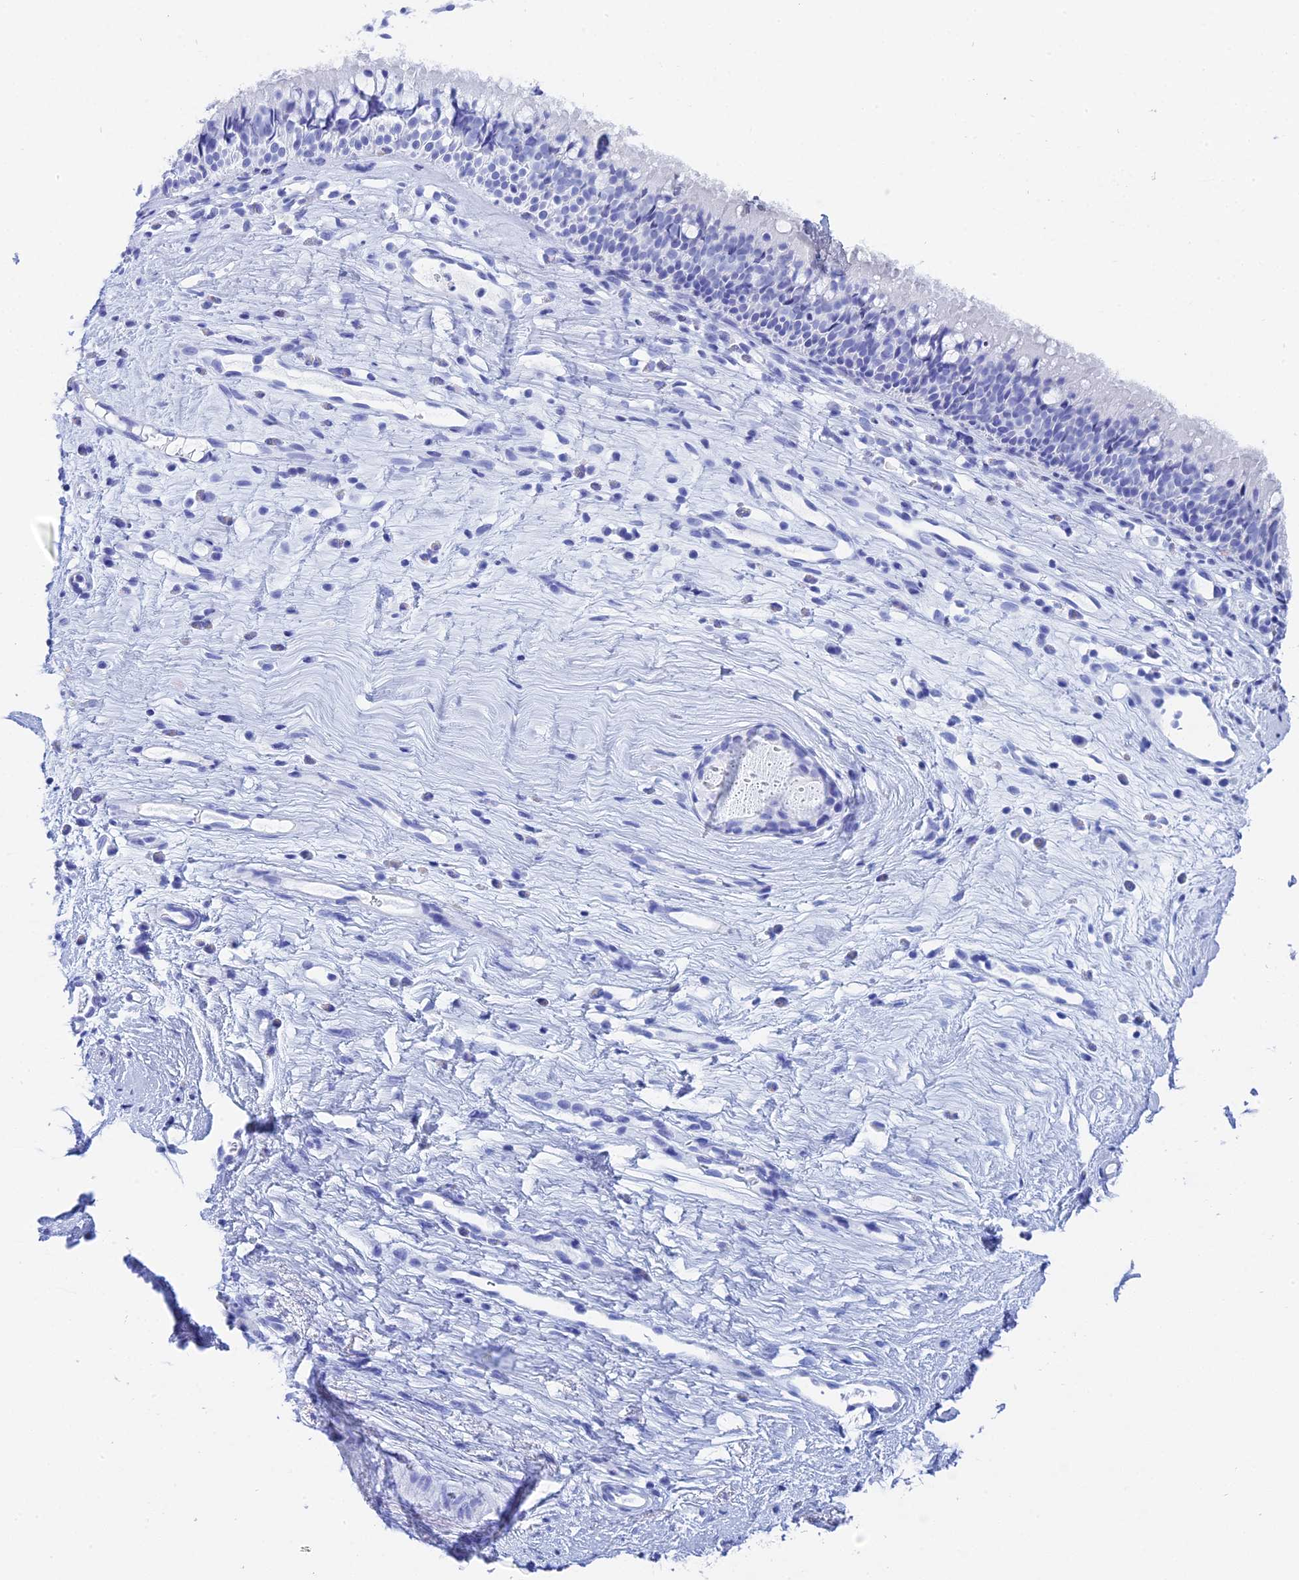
{"staining": {"intensity": "negative", "quantity": "none", "location": "none"}, "tissue": "nasopharynx", "cell_type": "Respiratory epithelial cells", "image_type": "normal", "snomed": [{"axis": "morphology", "description": "Normal tissue, NOS"}, {"axis": "morphology", "description": "Inflammation, NOS"}, {"axis": "morphology", "description": "Malignant melanoma, Metastatic site"}, {"axis": "topography", "description": "Nasopharynx"}], "caption": "IHC of unremarkable human nasopharynx shows no staining in respiratory epithelial cells.", "gene": "TEX101", "patient": {"sex": "male", "age": 70}}